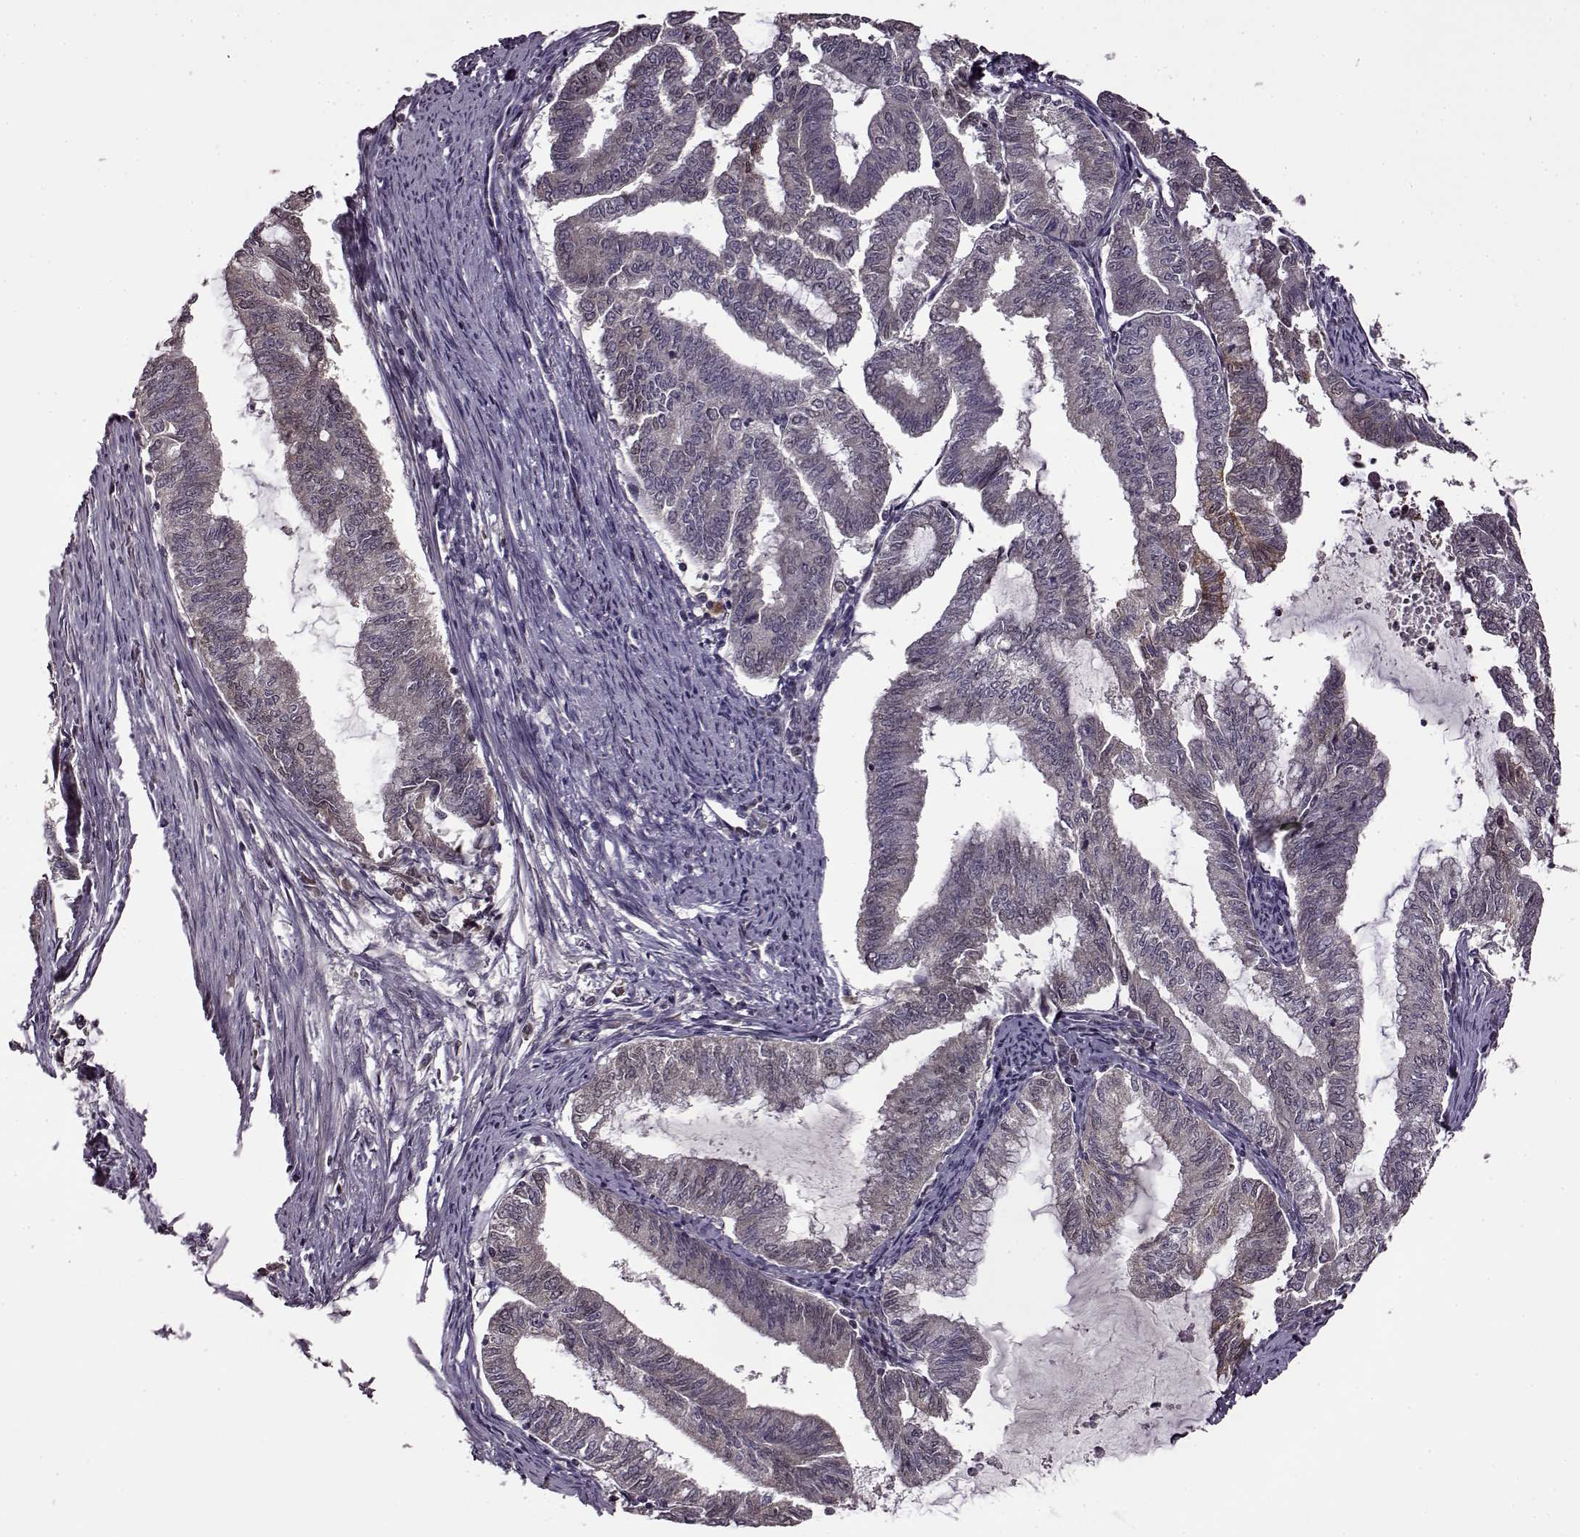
{"staining": {"intensity": "moderate", "quantity": "<25%", "location": "cytoplasmic/membranous"}, "tissue": "endometrial cancer", "cell_type": "Tumor cells", "image_type": "cancer", "snomed": [{"axis": "morphology", "description": "Adenocarcinoma, NOS"}, {"axis": "topography", "description": "Endometrium"}], "caption": "Protein expression analysis of human adenocarcinoma (endometrial) reveals moderate cytoplasmic/membranous staining in approximately <25% of tumor cells.", "gene": "MAIP1", "patient": {"sex": "female", "age": 79}}